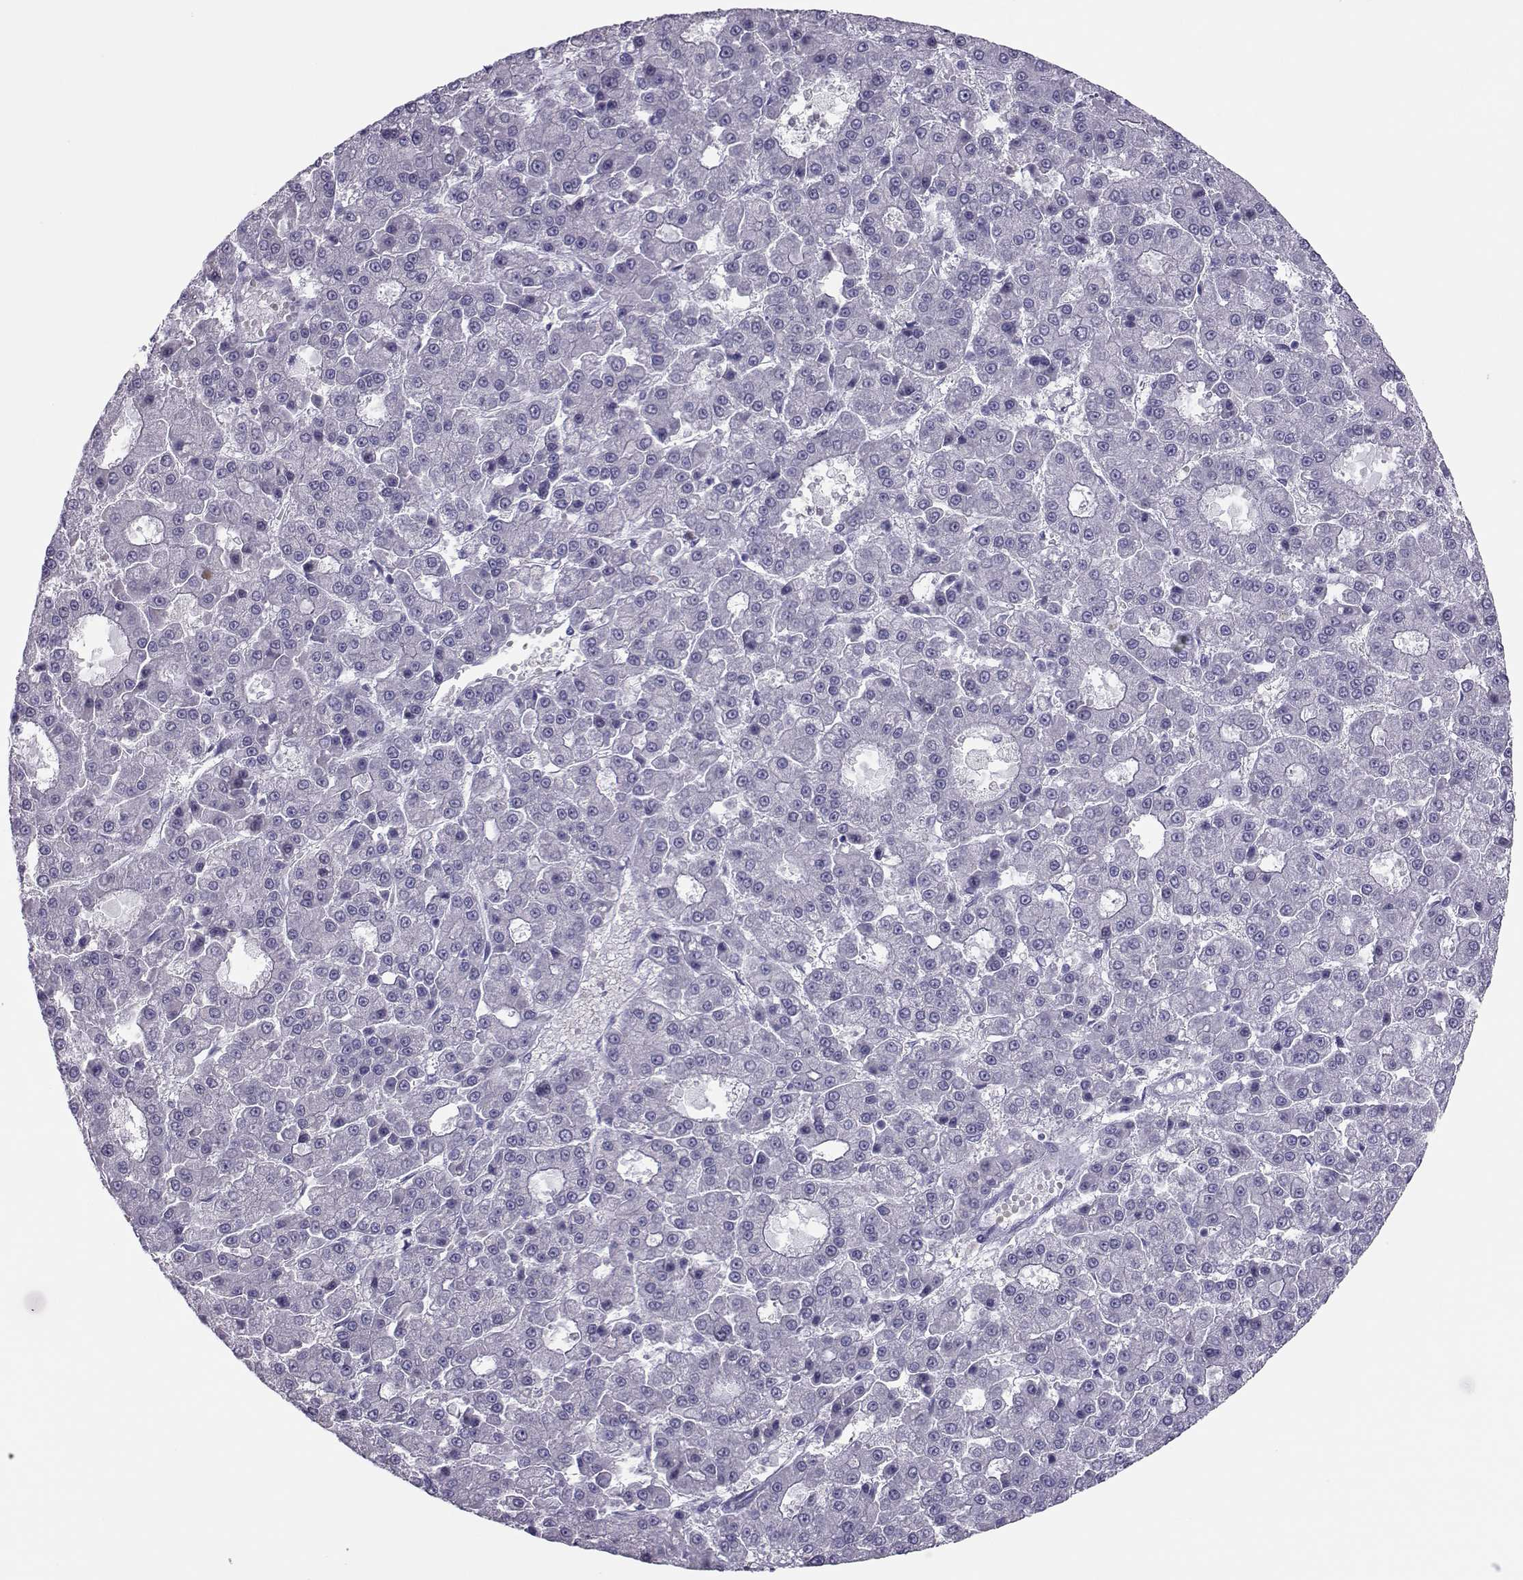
{"staining": {"intensity": "negative", "quantity": "none", "location": "none"}, "tissue": "liver cancer", "cell_type": "Tumor cells", "image_type": "cancer", "snomed": [{"axis": "morphology", "description": "Carcinoma, Hepatocellular, NOS"}, {"axis": "topography", "description": "Liver"}], "caption": "There is no significant positivity in tumor cells of hepatocellular carcinoma (liver).", "gene": "TRPM7", "patient": {"sex": "male", "age": 70}}